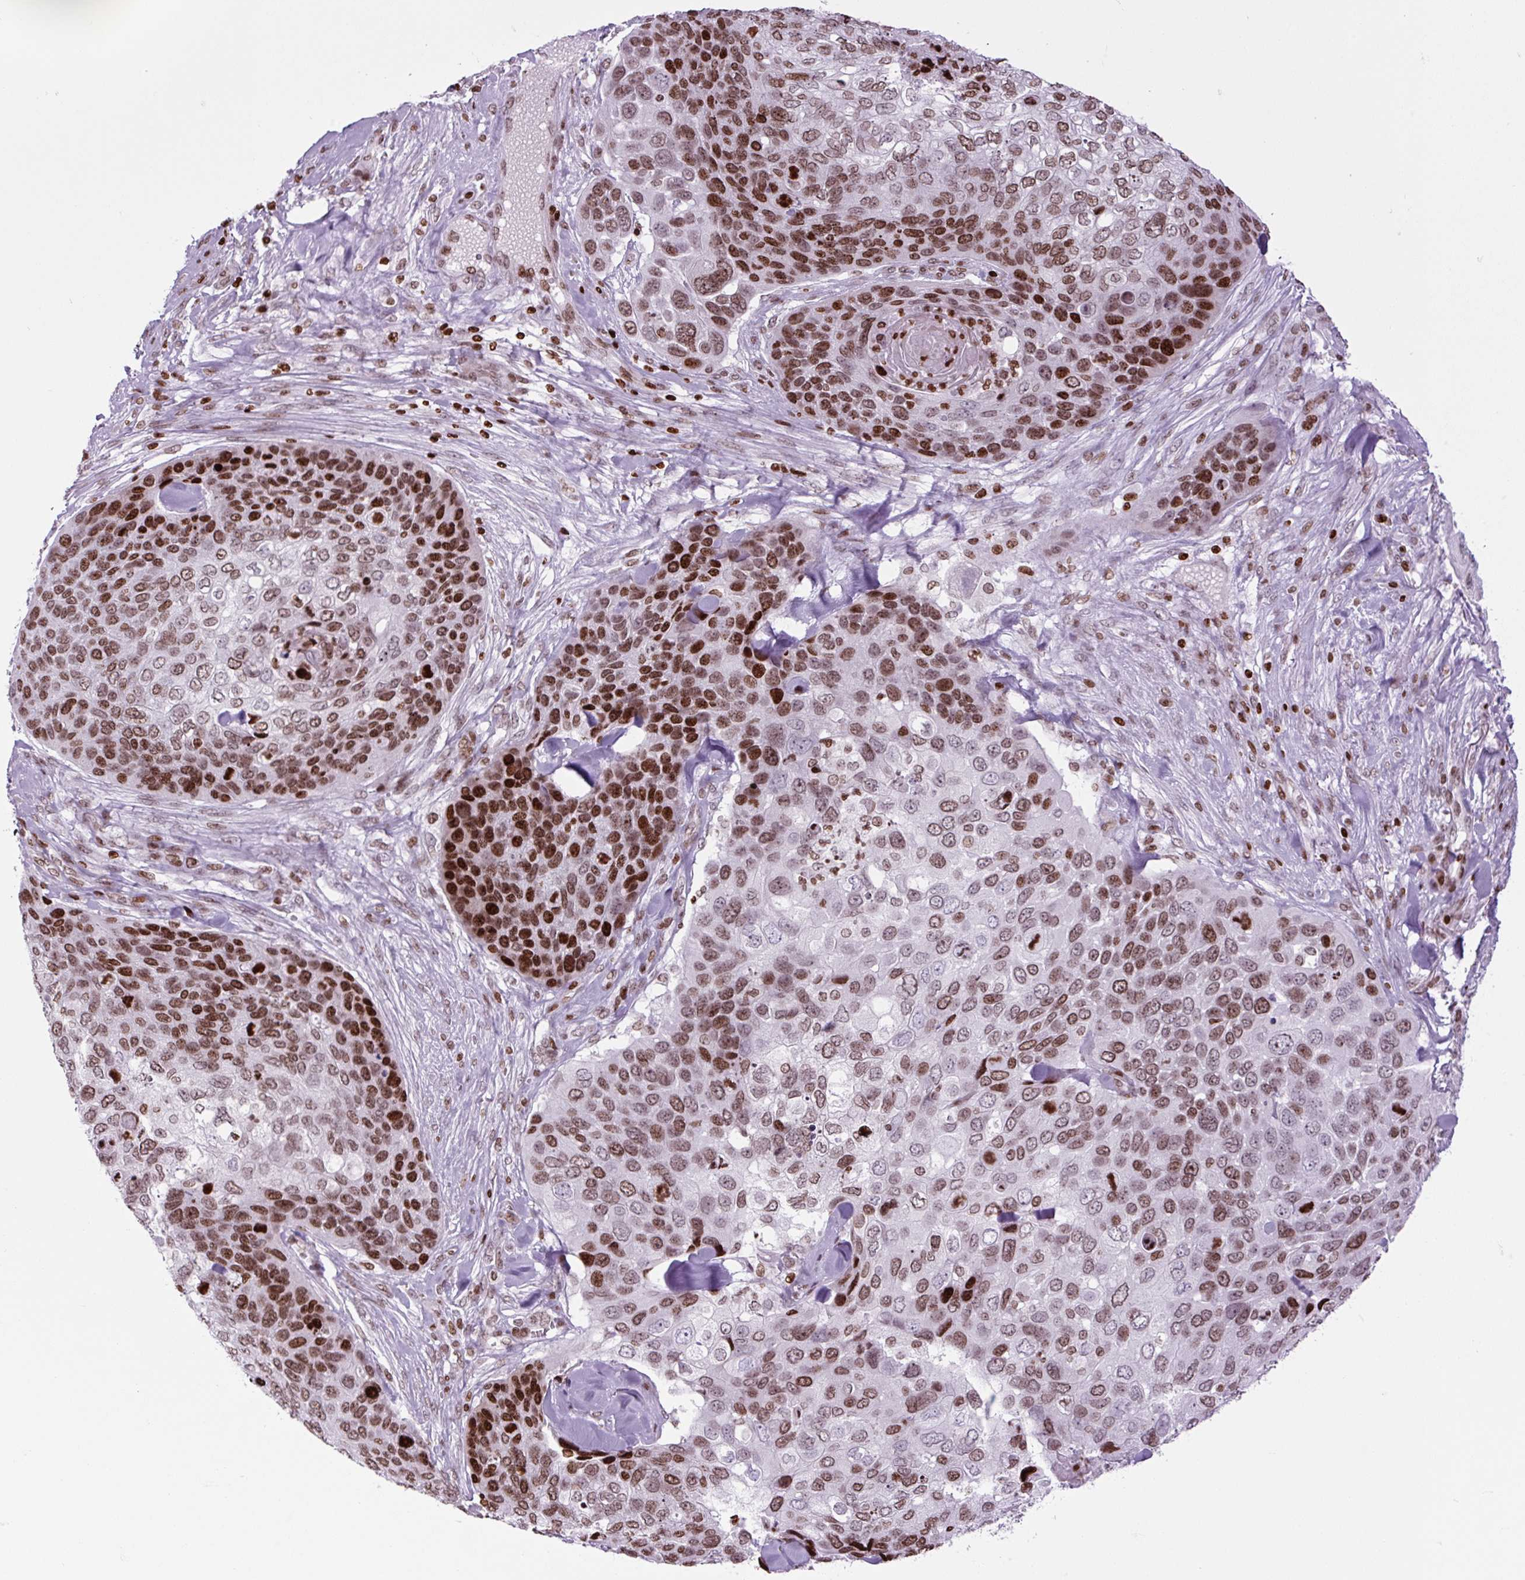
{"staining": {"intensity": "strong", "quantity": "25%-75%", "location": "nuclear"}, "tissue": "skin cancer", "cell_type": "Tumor cells", "image_type": "cancer", "snomed": [{"axis": "morphology", "description": "Basal cell carcinoma"}, {"axis": "topography", "description": "Skin"}], "caption": "Tumor cells reveal strong nuclear positivity in approximately 25%-75% of cells in skin cancer (basal cell carcinoma). The protein of interest is stained brown, and the nuclei are stained in blue (DAB IHC with brightfield microscopy, high magnification).", "gene": "H1-3", "patient": {"sex": "female", "age": 74}}